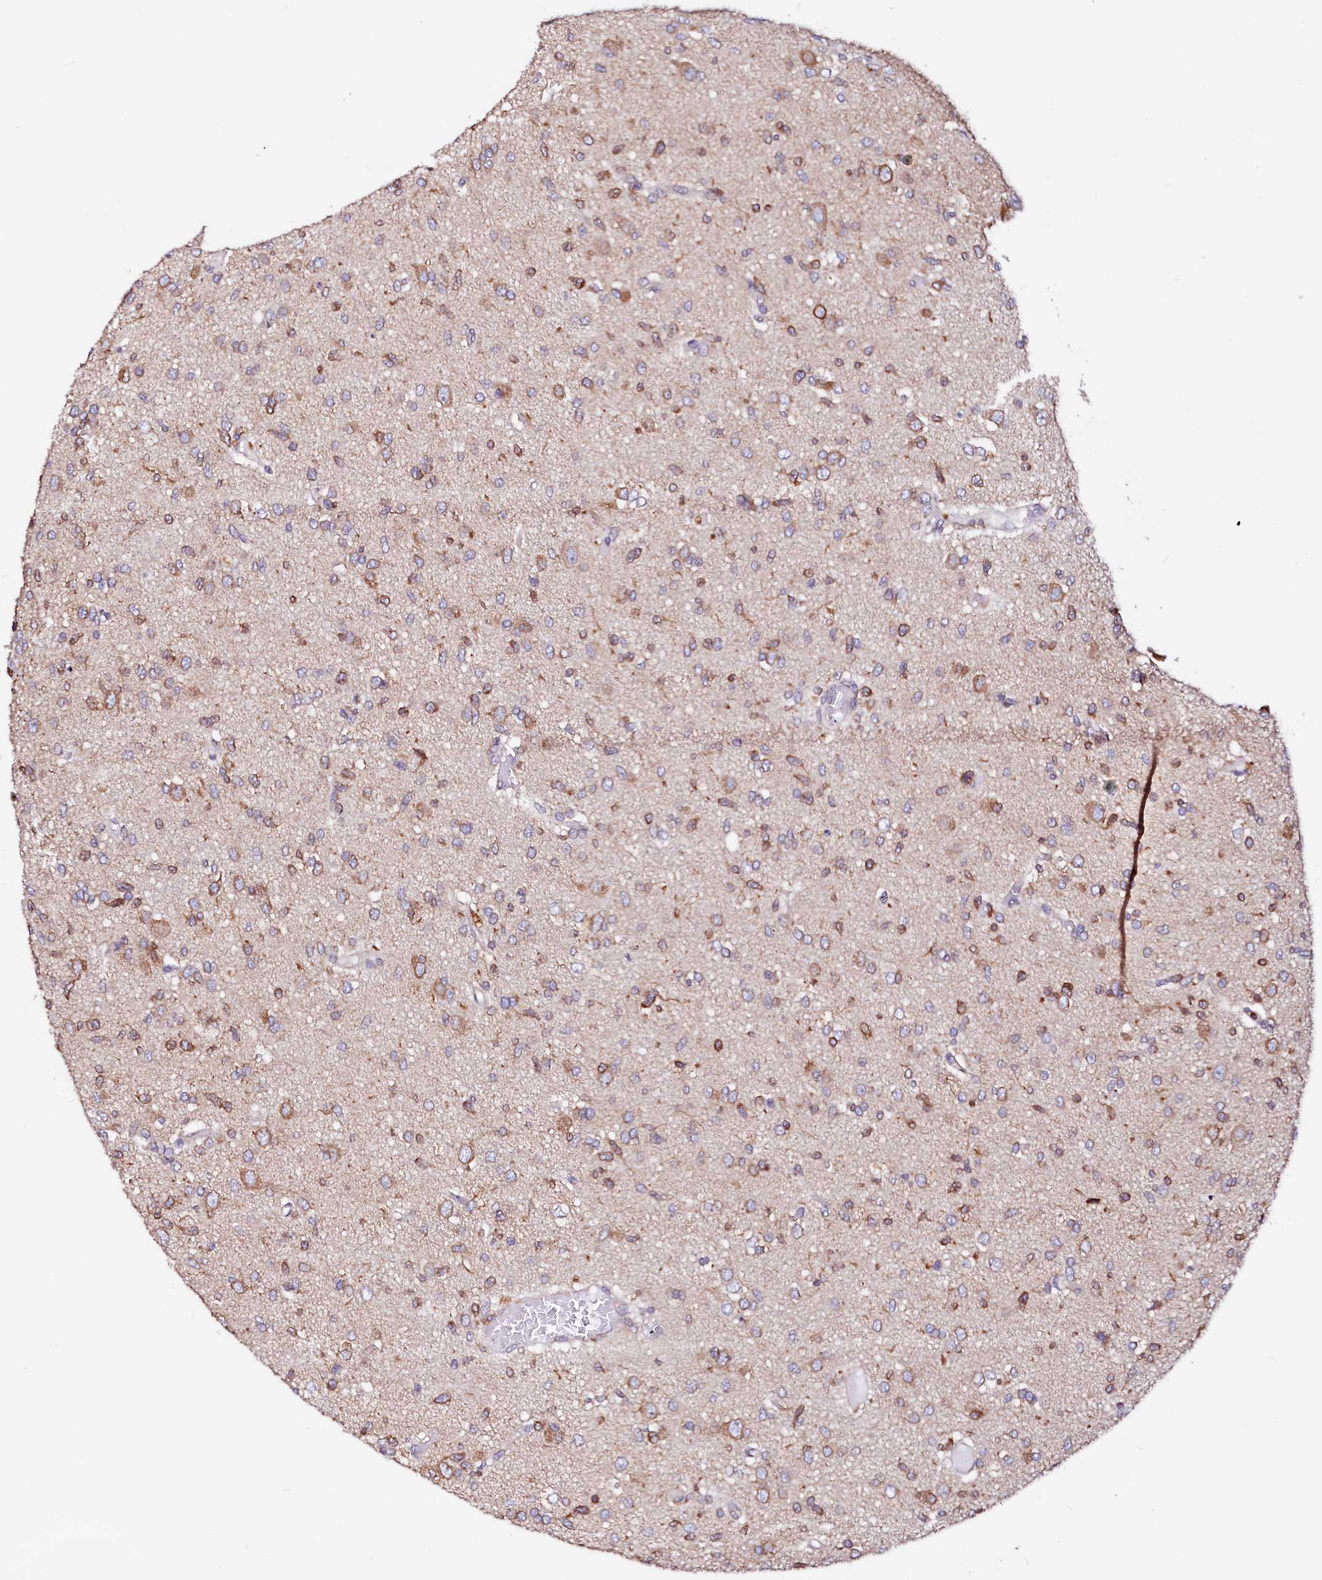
{"staining": {"intensity": "moderate", "quantity": "25%-75%", "location": "cytoplasmic/membranous"}, "tissue": "glioma", "cell_type": "Tumor cells", "image_type": "cancer", "snomed": [{"axis": "morphology", "description": "Glioma, malignant, High grade"}, {"axis": "topography", "description": "Brain"}], "caption": "The image exhibits immunohistochemical staining of malignant high-grade glioma. There is moderate cytoplasmic/membranous positivity is appreciated in approximately 25%-75% of tumor cells.", "gene": "DERL1", "patient": {"sex": "female", "age": 59}}